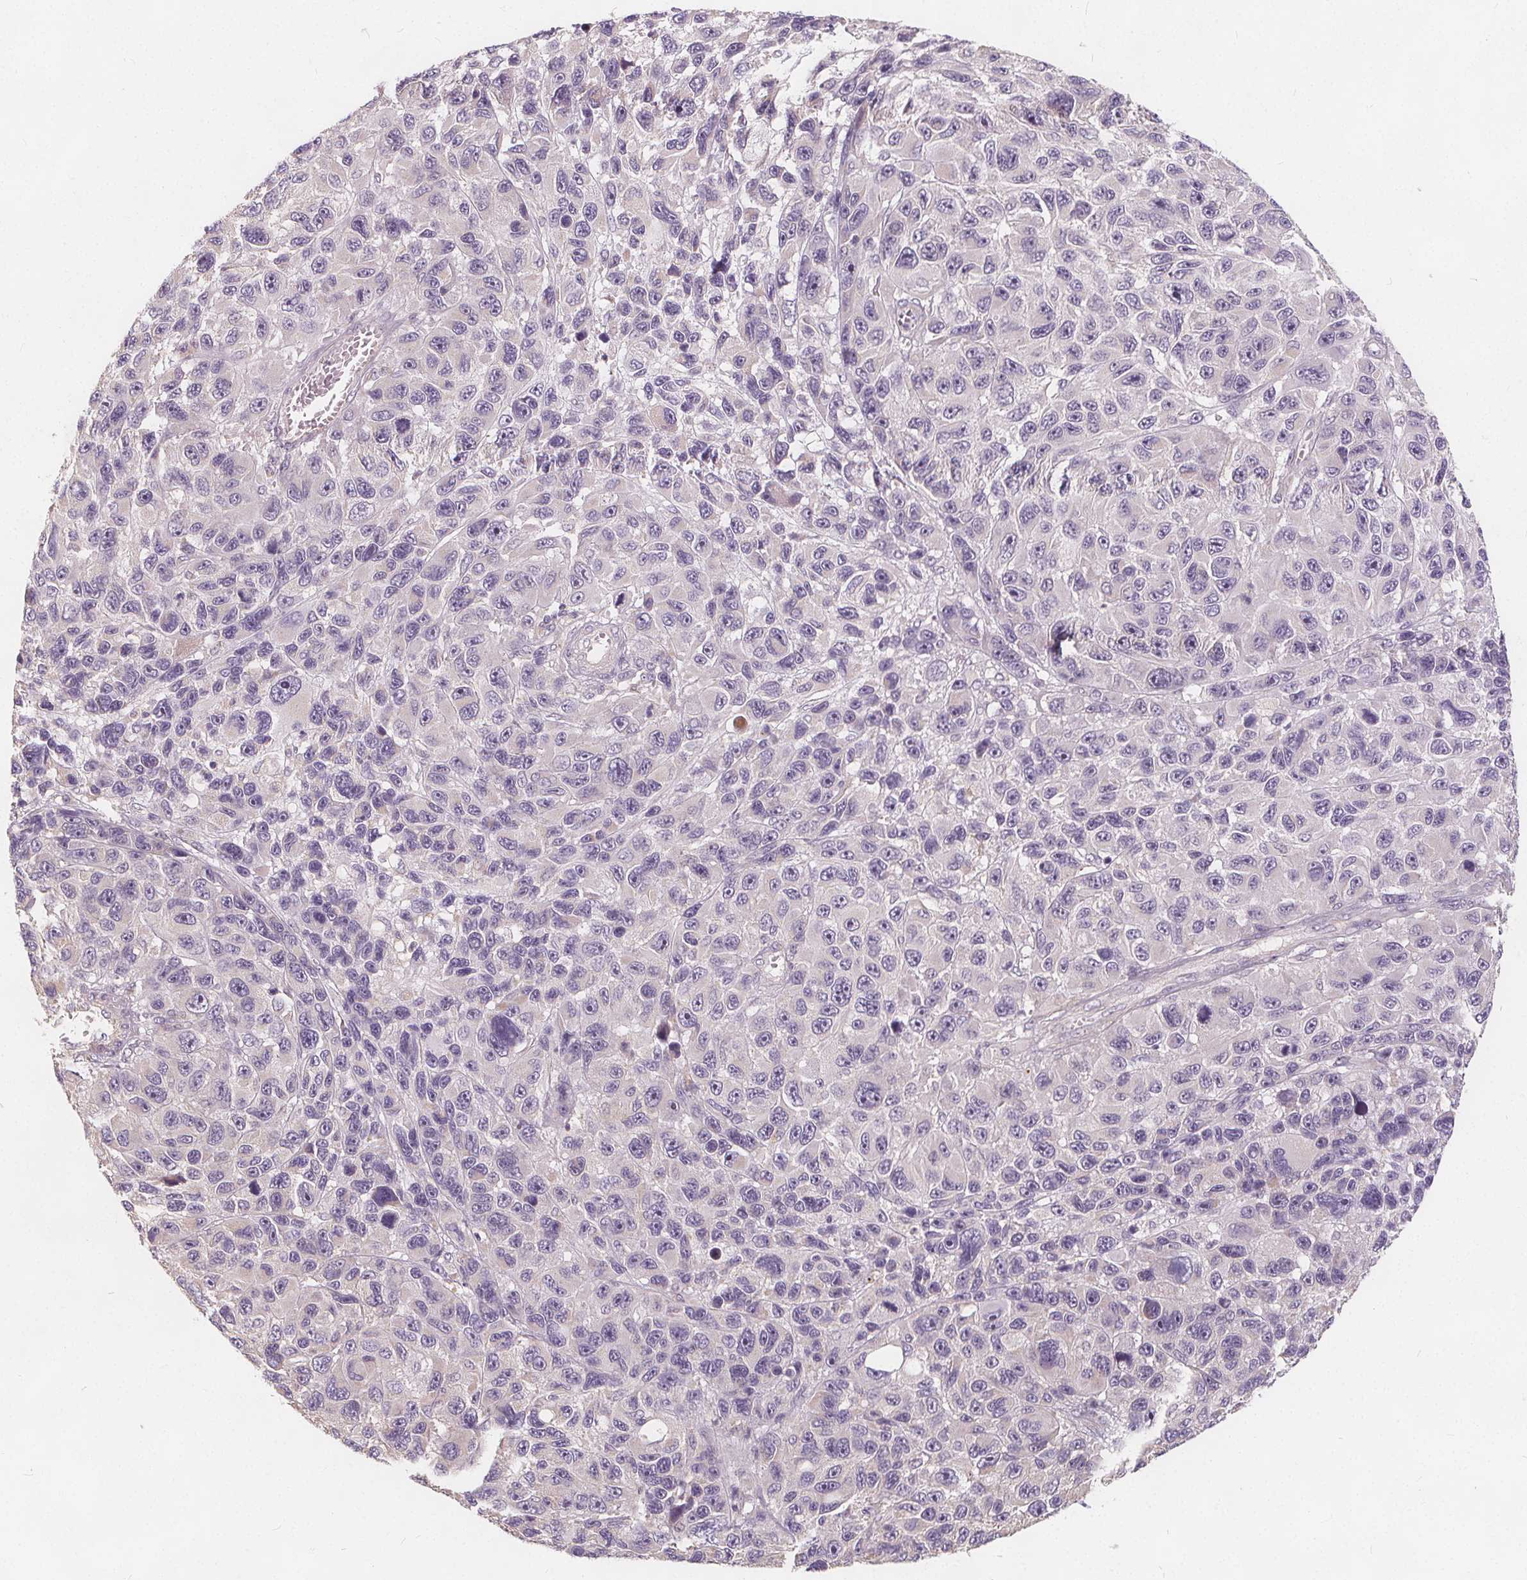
{"staining": {"intensity": "negative", "quantity": "none", "location": "none"}, "tissue": "melanoma", "cell_type": "Tumor cells", "image_type": "cancer", "snomed": [{"axis": "morphology", "description": "Malignant melanoma, NOS"}, {"axis": "topography", "description": "Skin"}], "caption": "This micrograph is of melanoma stained with immunohistochemistry (IHC) to label a protein in brown with the nuclei are counter-stained blue. There is no expression in tumor cells. Nuclei are stained in blue.", "gene": "DRC3", "patient": {"sex": "male", "age": 53}}